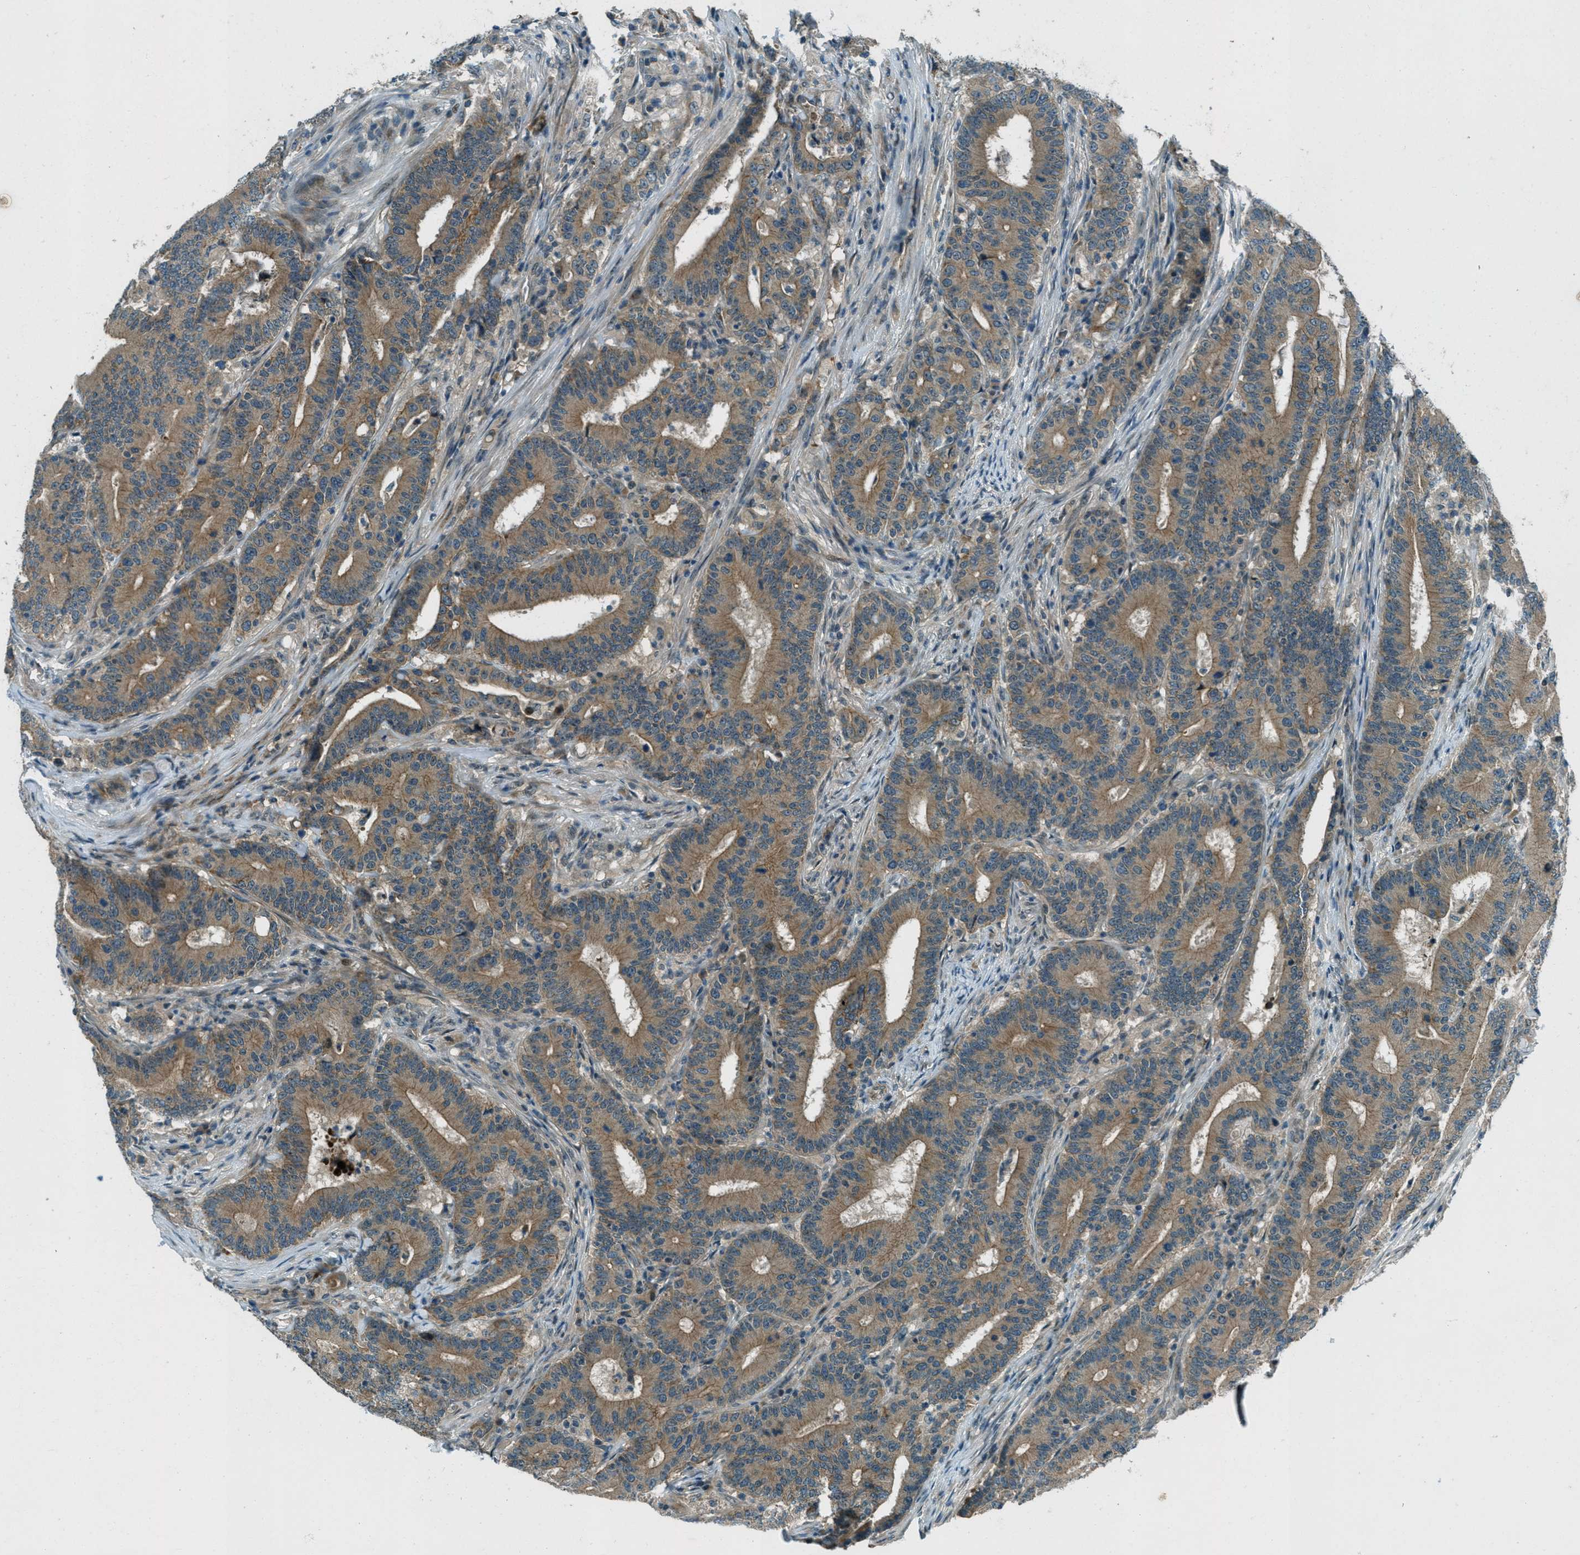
{"staining": {"intensity": "moderate", "quantity": ">75%", "location": "cytoplasmic/membranous"}, "tissue": "colorectal cancer", "cell_type": "Tumor cells", "image_type": "cancer", "snomed": [{"axis": "morphology", "description": "Adenocarcinoma, NOS"}, {"axis": "topography", "description": "Colon"}], "caption": "Immunohistochemistry staining of colorectal cancer, which demonstrates medium levels of moderate cytoplasmic/membranous positivity in approximately >75% of tumor cells indicating moderate cytoplasmic/membranous protein expression. The staining was performed using DAB (brown) for protein detection and nuclei were counterstained in hematoxylin (blue).", "gene": "STK11", "patient": {"sex": "female", "age": 66}}